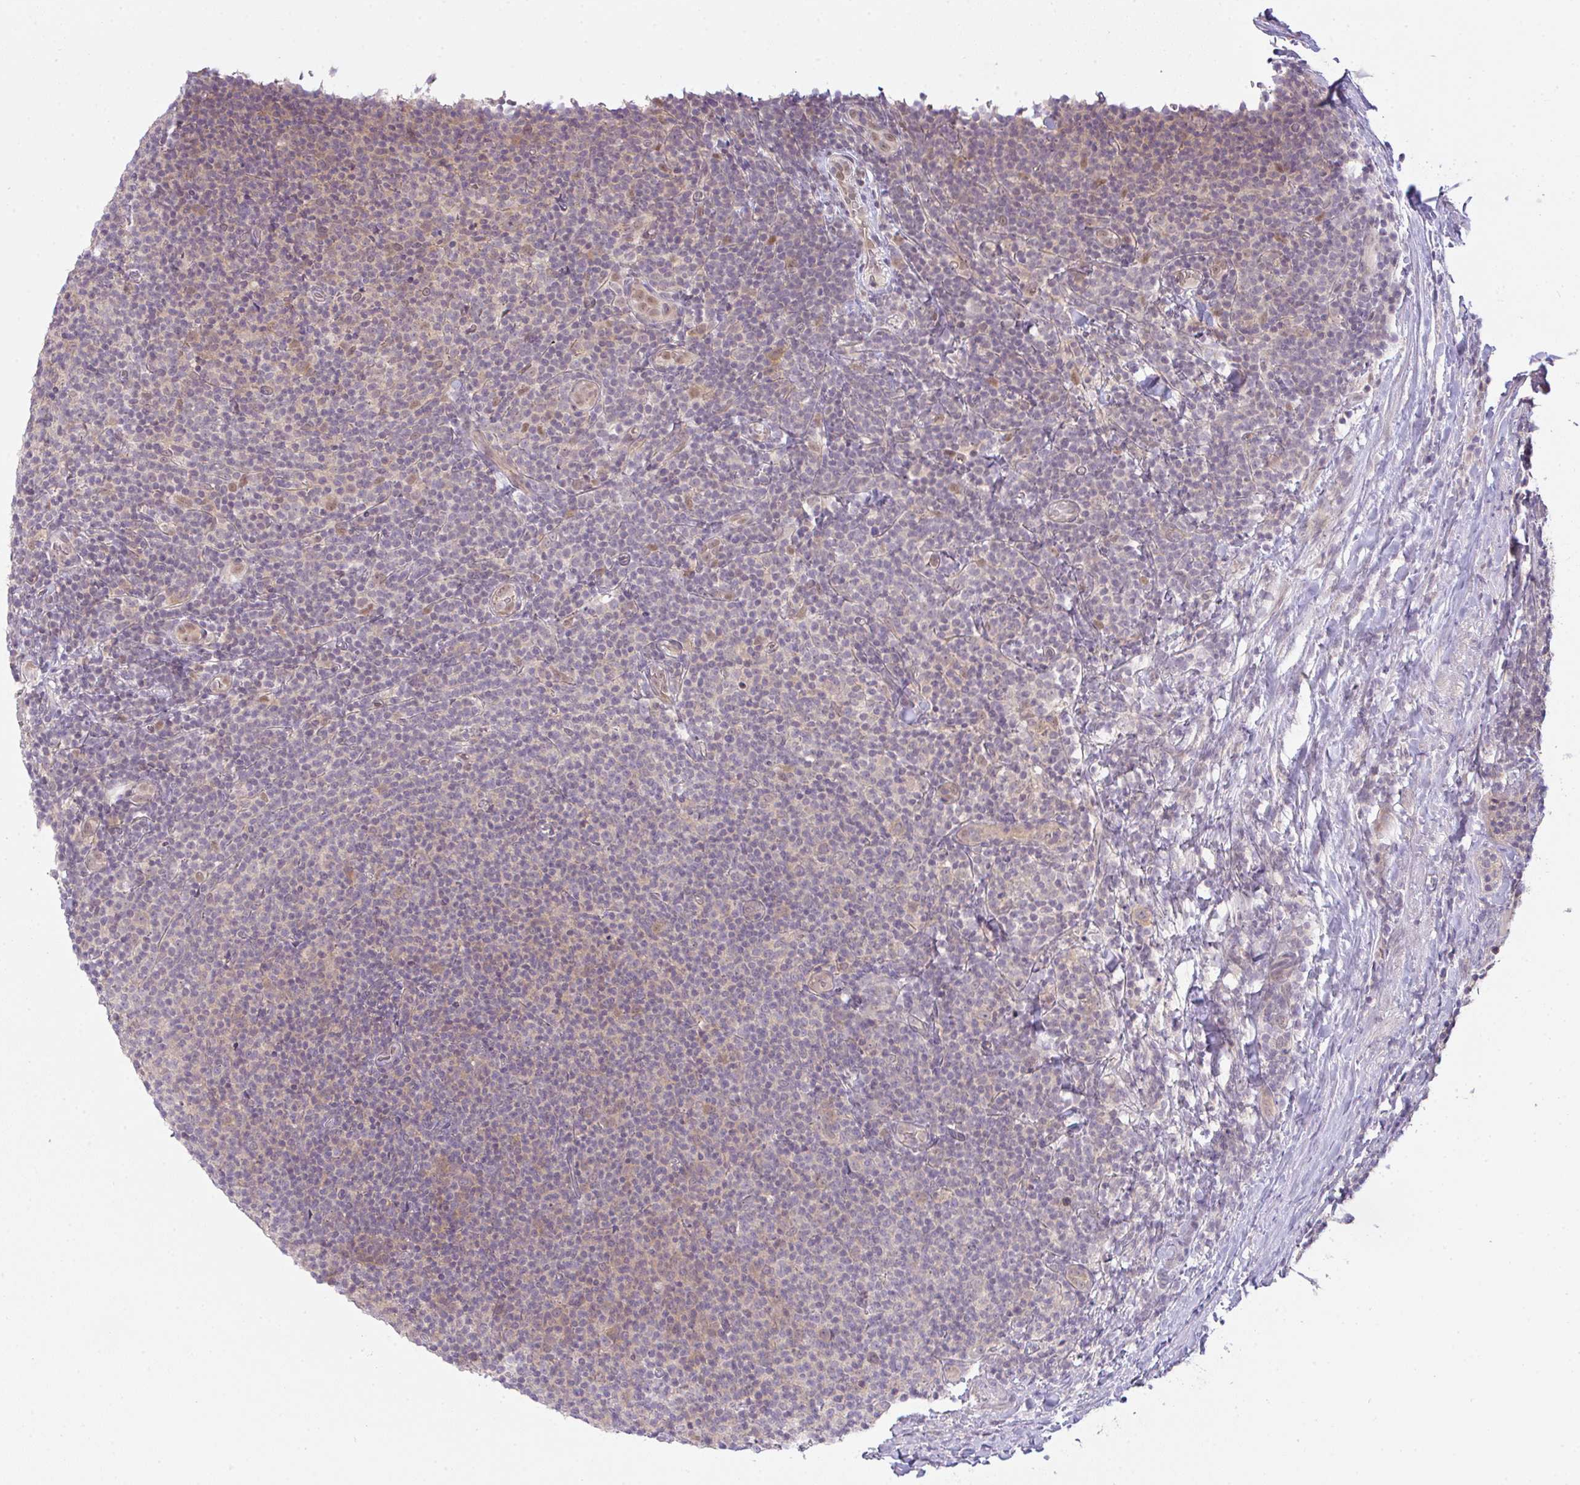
{"staining": {"intensity": "negative", "quantity": "none", "location": "none"}, "tissue": "lymphoma", "cell_type": "Tumor cells", "image_type": "cancer", "snomed": [{"axis": "morphology", "description": "Malignant lymphoma, non-Hodgkin's type, Low grade"}, {"axis": "topography", "description": "Lymph node"}], "caption": "Protein analysis of malignant lymphoma, non-Hodgkin's type (low-grade) displays no significant staining in tumor cells.", "gene": "CSE1L", "patient": {"sex": "male", "age": 66}}